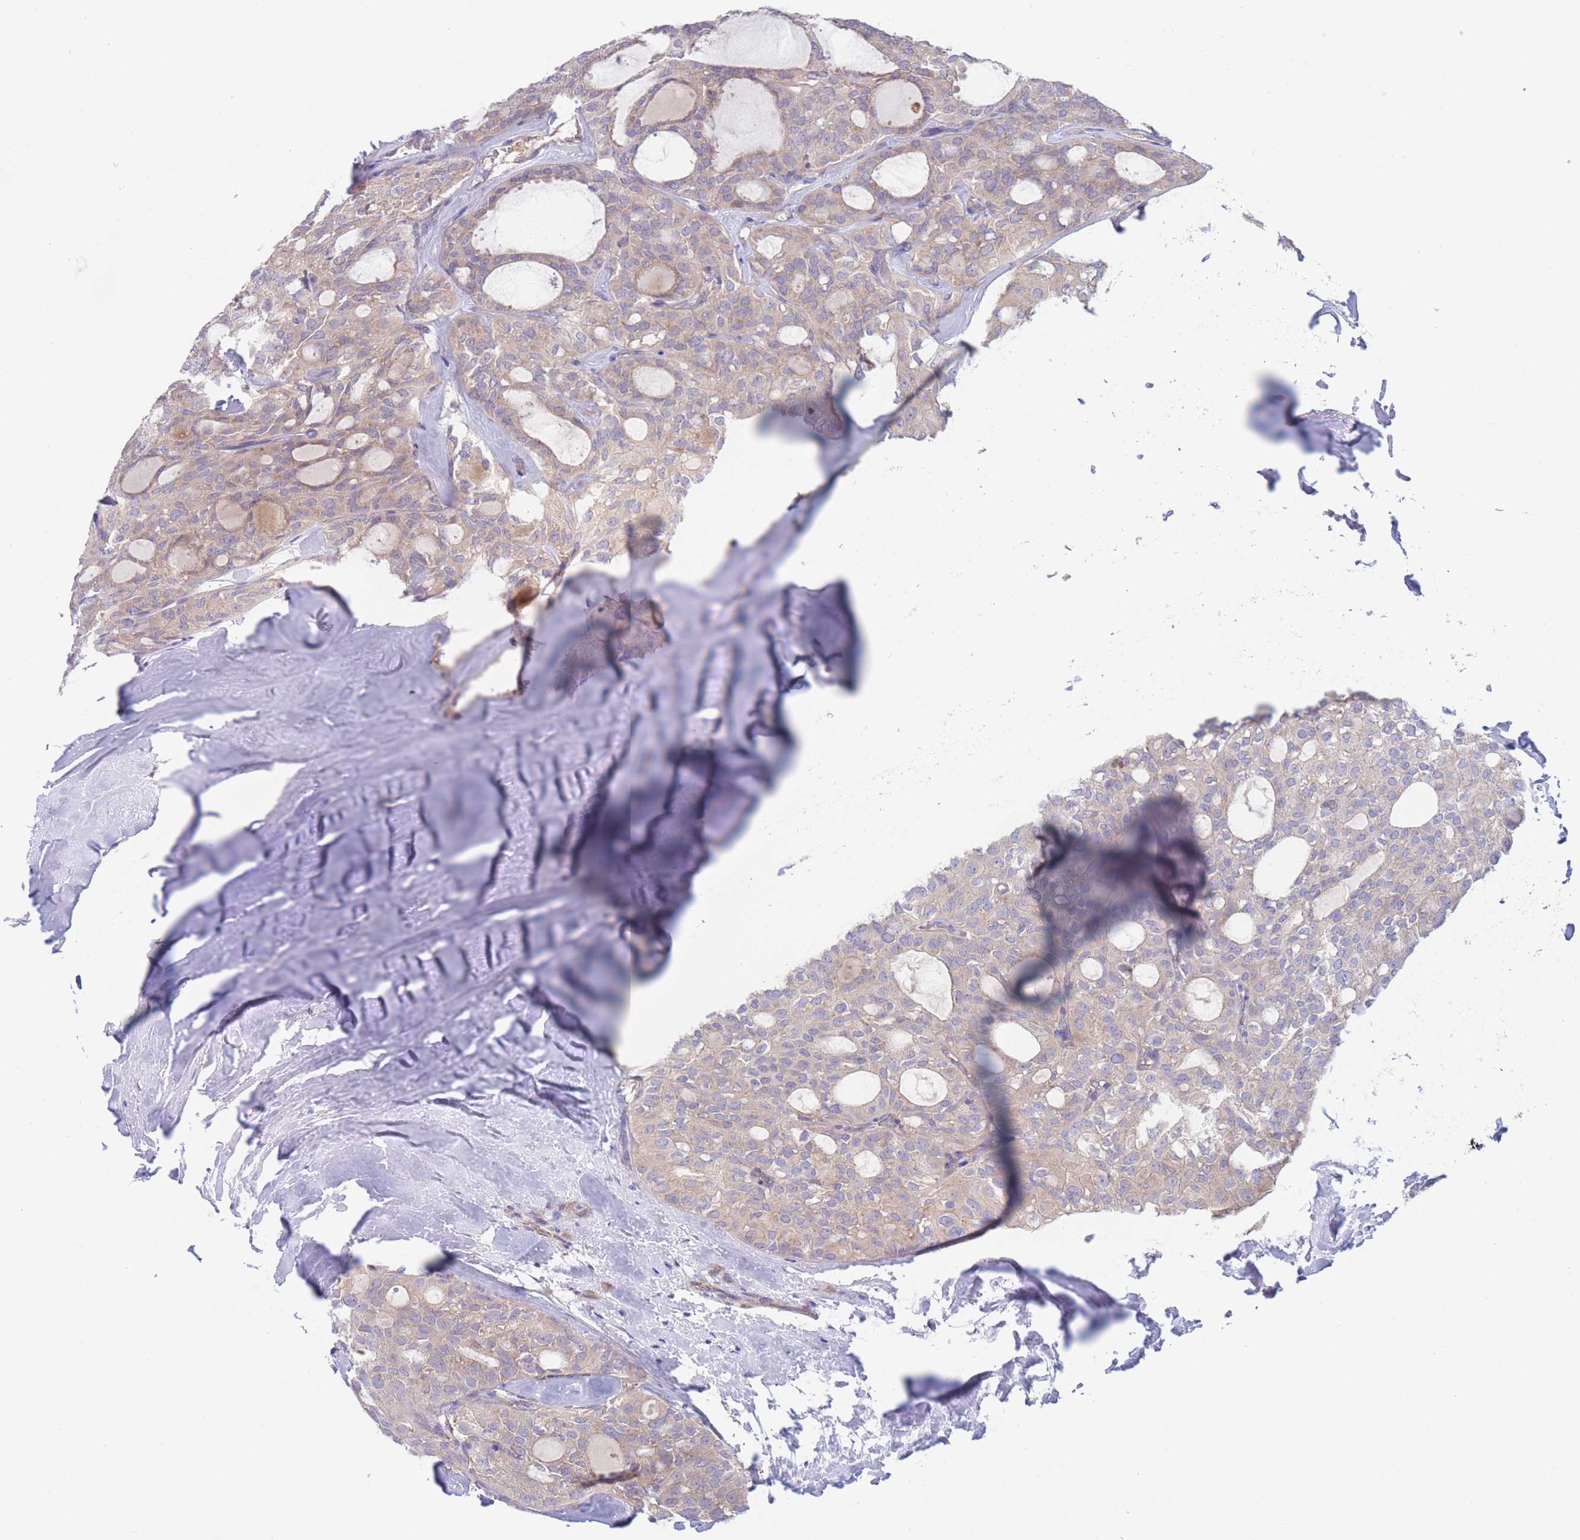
{"staining": {"intensity": "weak", "quantity": "25%-75%", "location": "cytoplasmic/membranous"}, "tissue": "thyroid cancer", "cell_type": "Tumor cells", "image_type": "cancer", "snomed": [{"axis": "morphology", "description": "Follicular adenoma carcinoma, NOS"}, {"axis": "topography", "description": "Thyroid gland"}], "caption": "Follicular adenoma carcinoma (thyroid) was stained to show a protein in brown. There is low levels of weak cytoplasmic/membranous staining in about 25%-75% of tumor cells.", "gene": "ZNF281", "patient": {"sex": "male", "age": 75}}